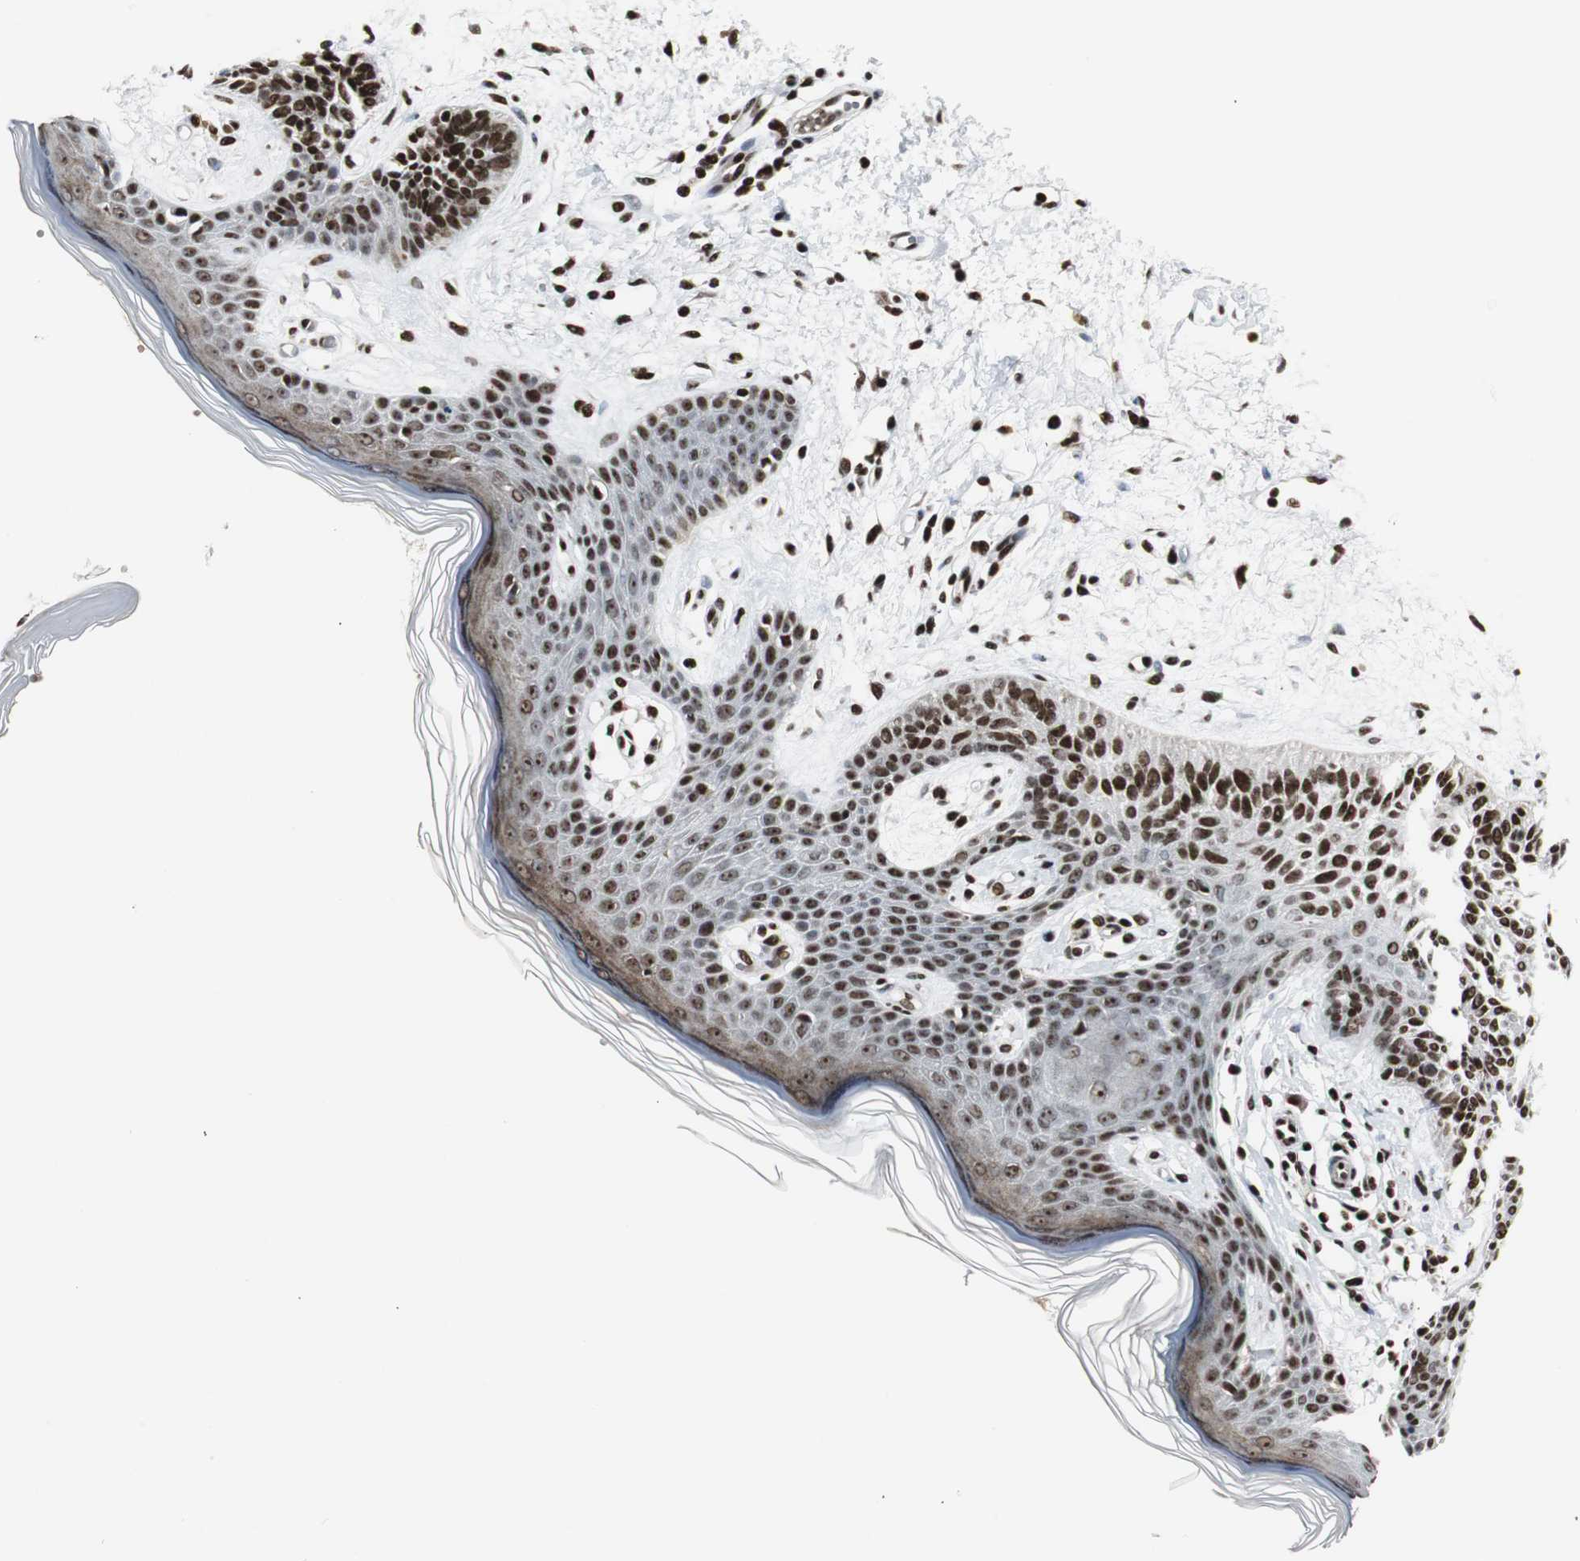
{"staining": {"intensity": "strong", "quantity": ">75%", "location": "nuclear"}, "tissue": "skin cancer", "cell_type": "Tumor cells", "image_type": "cancer", "snomed": [{"axis": "morphology", "description": "Normal tissue, NOS"}, {"axis": "morphology", "description": "Basal cell carcinoma"}, {"axis": "topography", "description": "Skin"}], "caption": "DAB immunohistochemical staining of human basal cell carcinoma (skin) demonstrates strong nuclear protein staining in approximately >75% of tumor cells.", "gene": "PARN", "patient": {"sex": "female", "age": 69}}